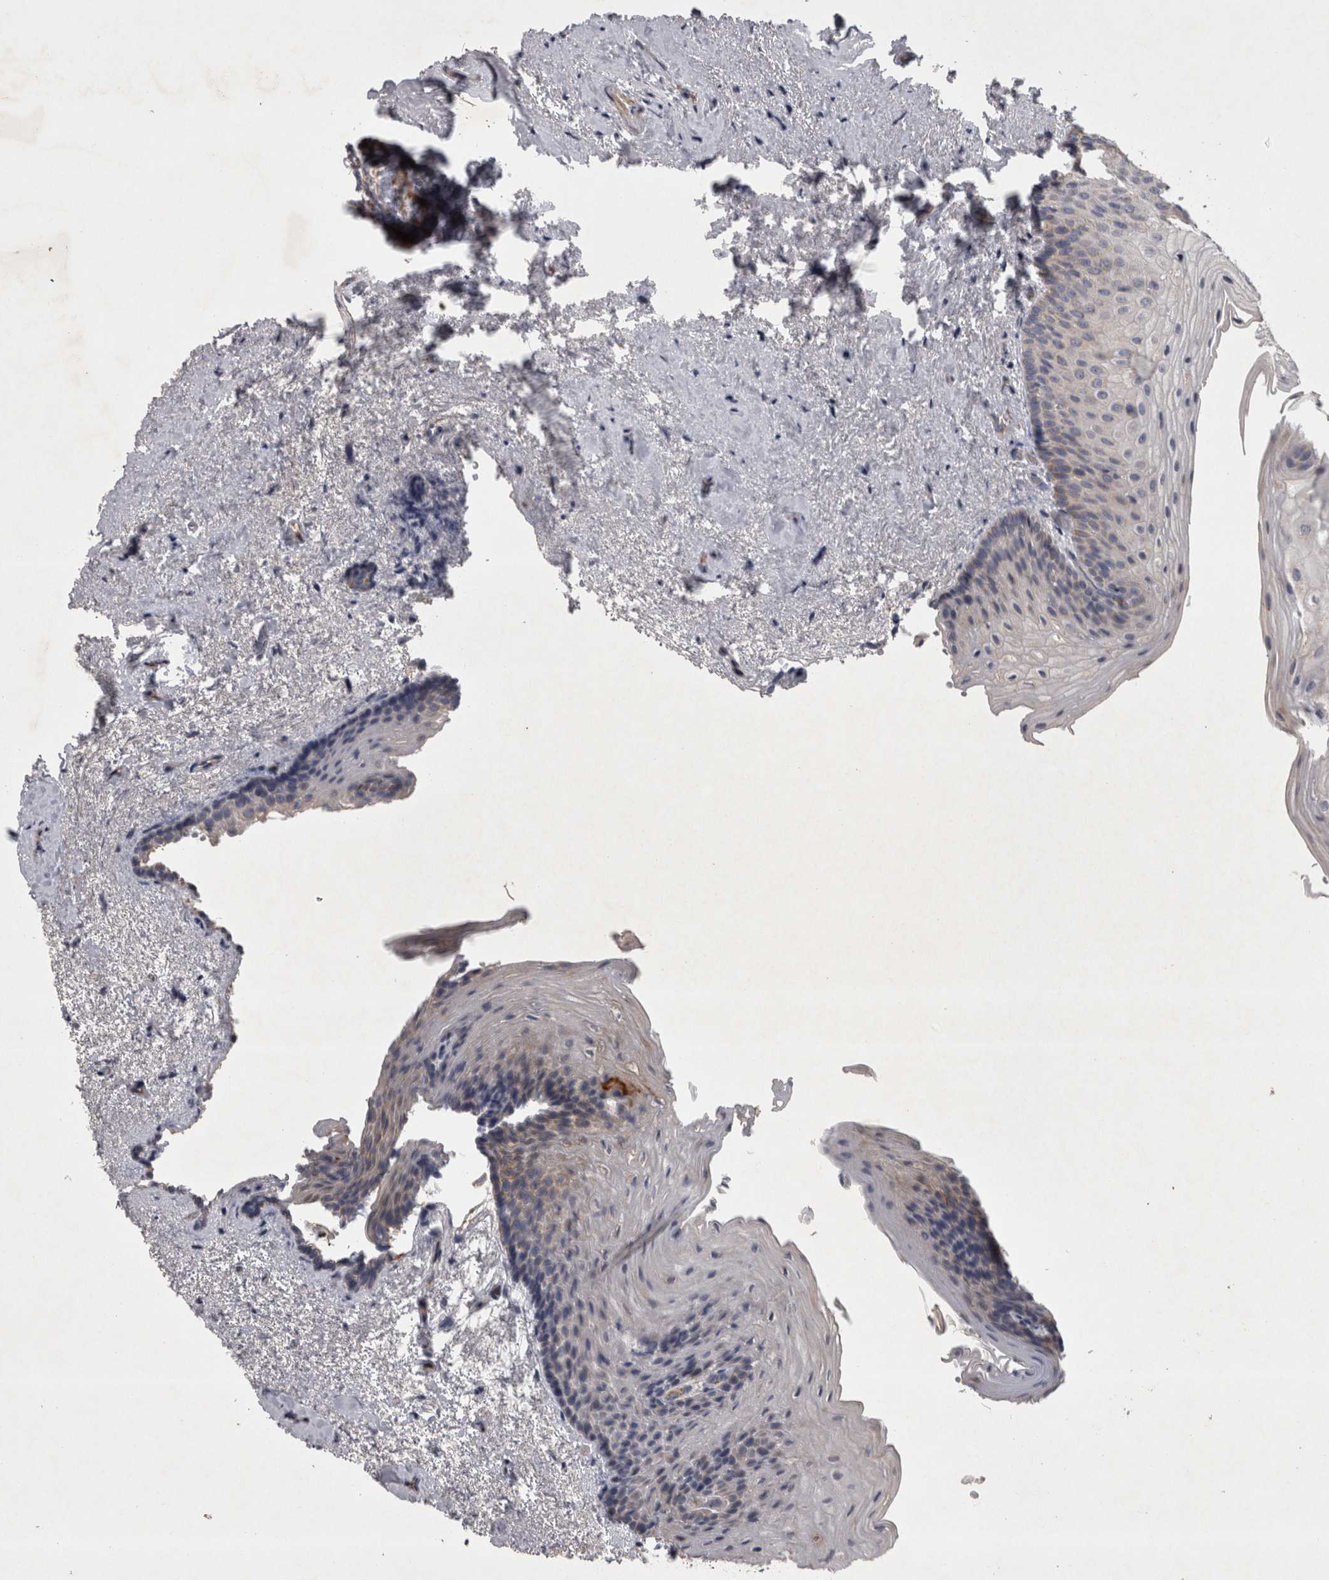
{"staining": {"intensity": "weak", "quantity": "<25%", "location": "cytoplasmic/membranous"}, "tissue": "urinary bladder", "cell_type": "Urothelial cells", "image_type": "normal", "snomed": [{"axis": "morphology", "description": "Normal tissue, NOS"}, {"axis": "topography", "description": "Urinary bladder"}], "caption": "IHC micrograph of benign human urinary bladder stained for a protein (brown), which displays no staining in urothelial cells. The staining is performed using DAB (3,3'-diaminobenzidine) brown chromogen with nuclei counter-stained in using hematoxylin.", "gene": "DBT", "patient": {"sex": "female", "age": 67}}